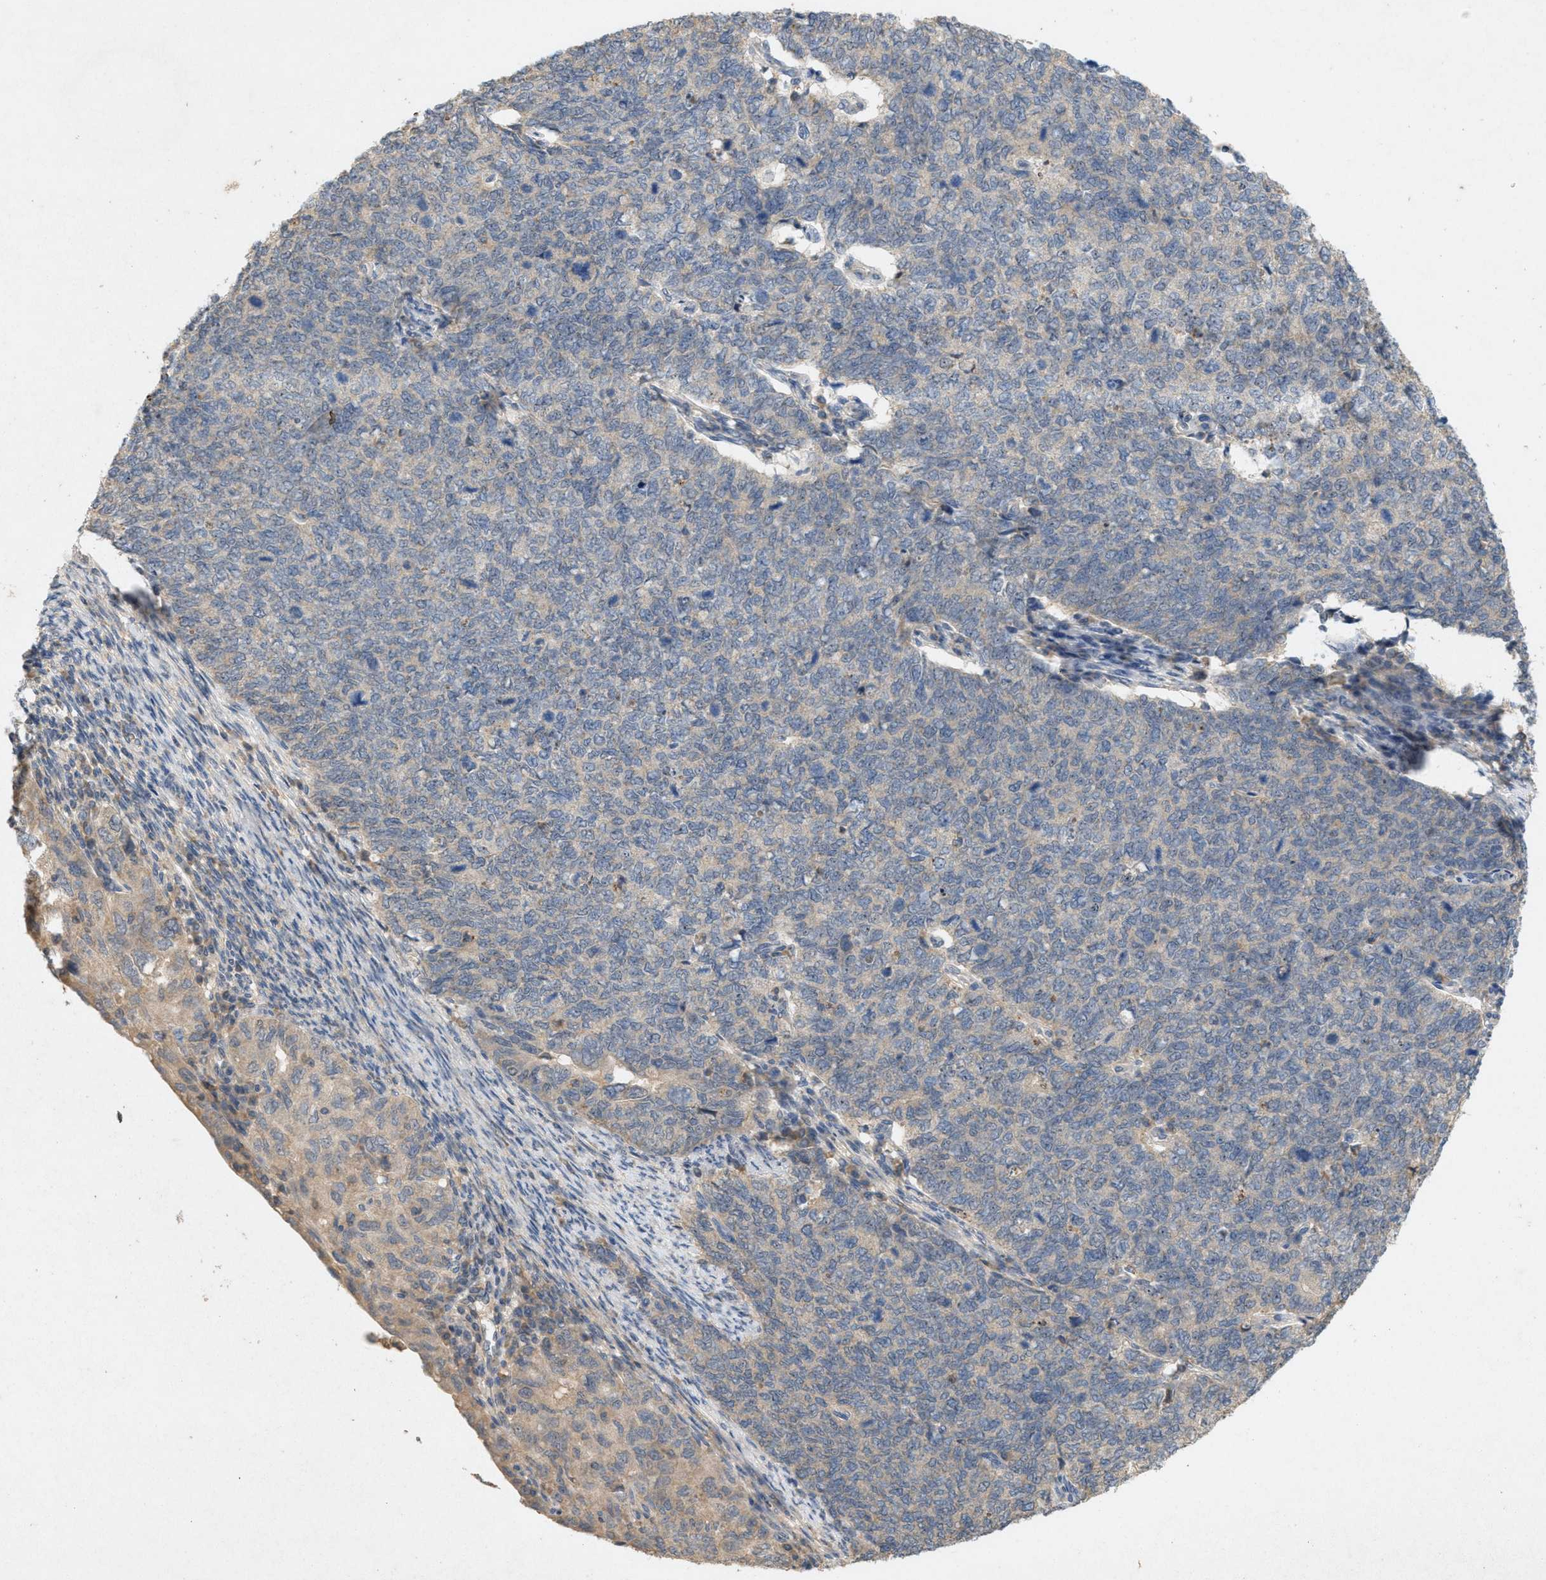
{"staining": {"intensity": "negative", "quantity": "none", "location": "none"}, "tissue": "cervical cancer", "cell_type": "Tumor cells", "image_type": "cancer", "snomed": [{"axis": "morphology", "description": "Squamous cell carcinoma, NOS"}, {"axis": "topography", "description": "Cervix"}], "caption": "Cervical cancer (squamous cell carcinoma) stained for a protein using IHC displays no positivity tumor cells.", "gene": "DCAF7", "patient": {"sex": "female", "age": 63}}